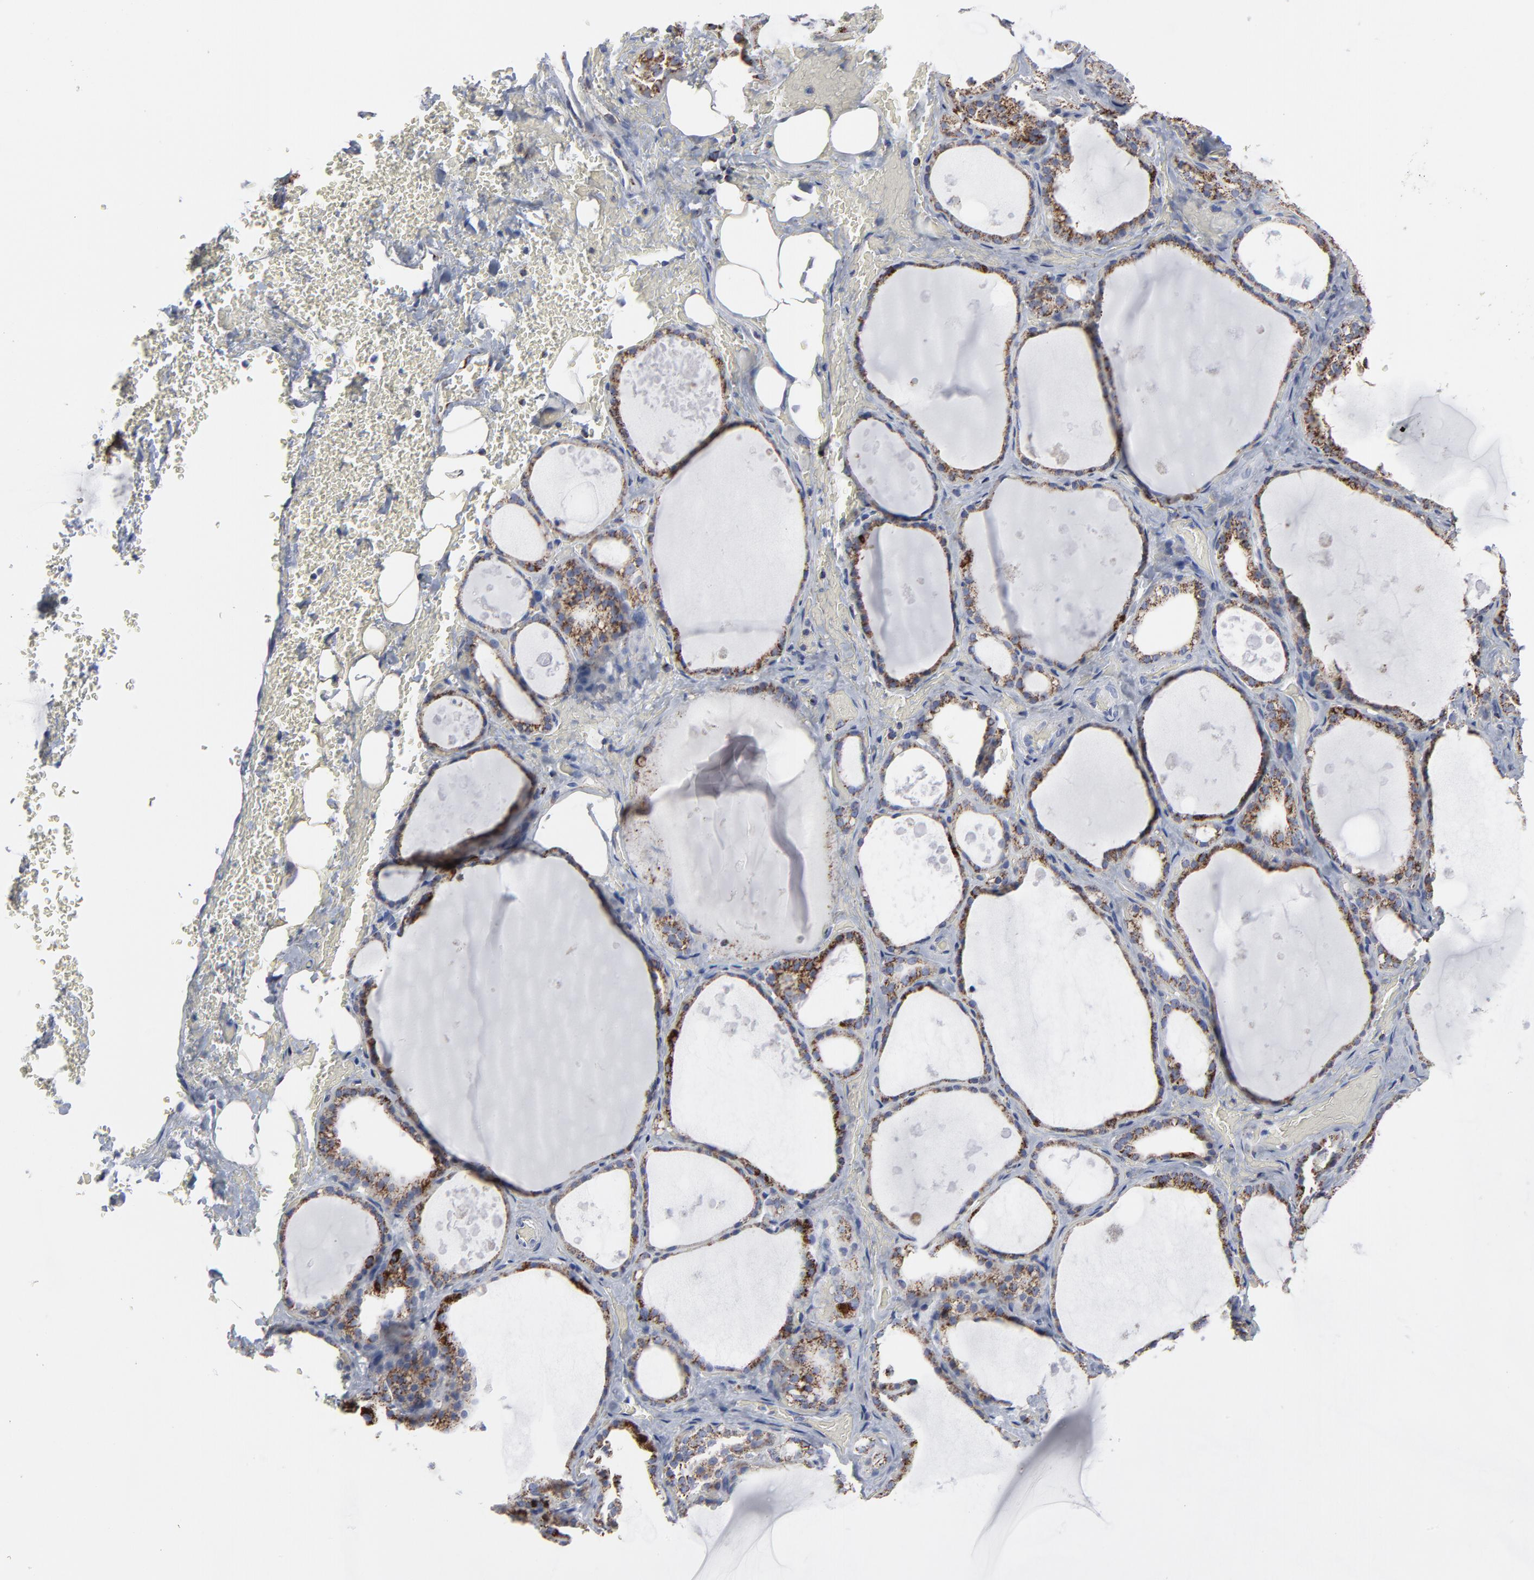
{"staining": {"intensity": "moderate", "quantity": ">75%", "location": "cytoplasmic/membranous"}, "tissue": "thyroid gland", "cell_type": "Glandular cells", "image_type": "normal", "snomed": [{"axis": "morphology", "description": "Normal tissue, NOS"}, {"axis": "topography", "description": "Thyroid gland"}], "caption": "A high-resolution histopathology image shows IHC staining of normal thyroid gland, which exhibits moderate cytoplasmic/membranous expression in approximately >75% of glandular cells. (IHC, brightfield microscopy, high magnification).", "gene": "TXNRD2", "patient": {"sex": "male", "age": 61}}